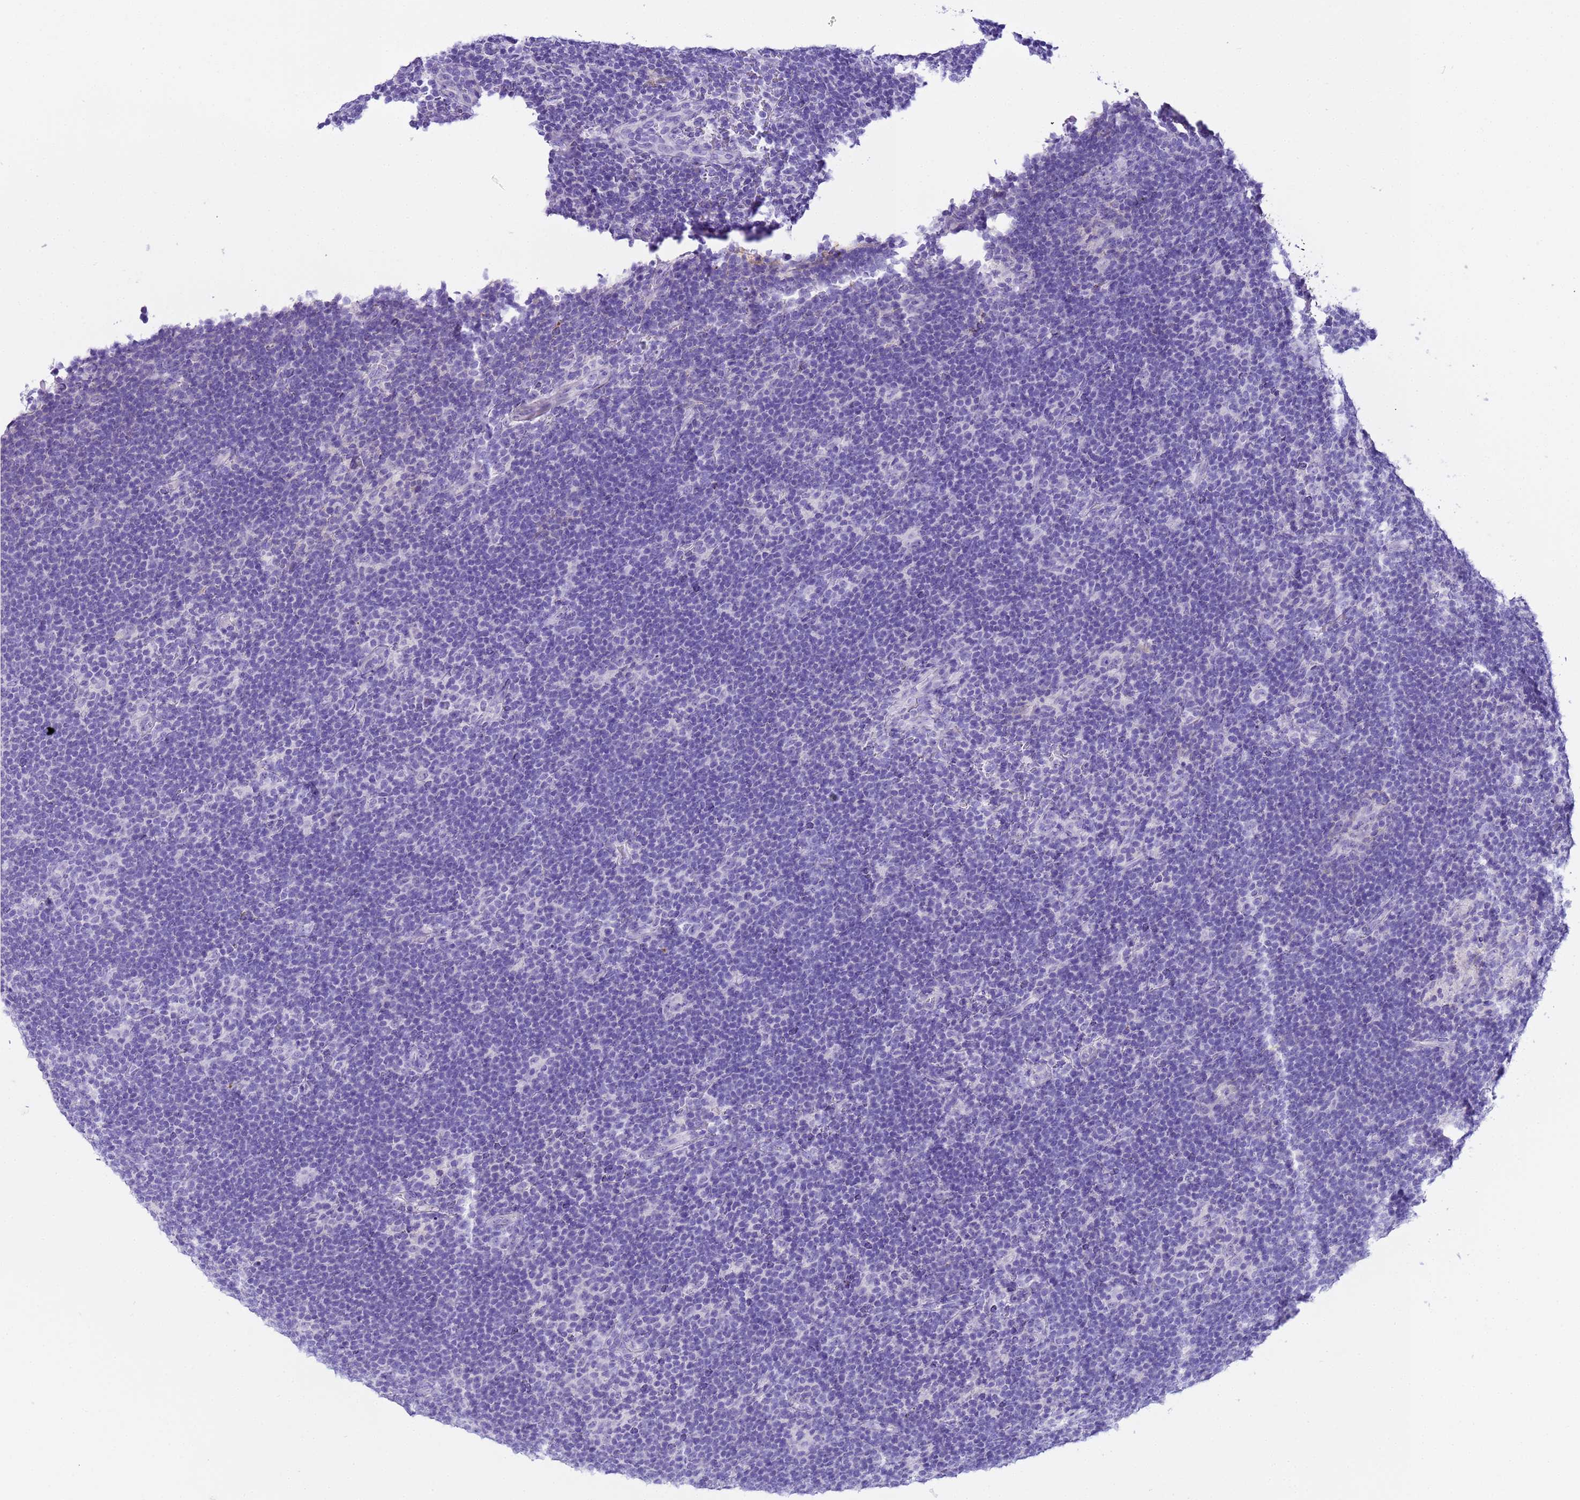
{"staining": {"intensity": "negative", "quantity": "none", "location": "none"}, "tissue": "lymphoma", "cell_type": "Tumor cells", "image_type": "cancer", "snomed": [{"axis": "morphology", "description": "Hodgkin's disease, NOS"}, {"axis": "topography", "description": "Lymph node"}], "caption": "Immunohistochemical staining of lymphoma demonstrates no significant positivity in tumor cells.", "gene": "CFHR2", "patient": {"sex": "female", "age": 57}}